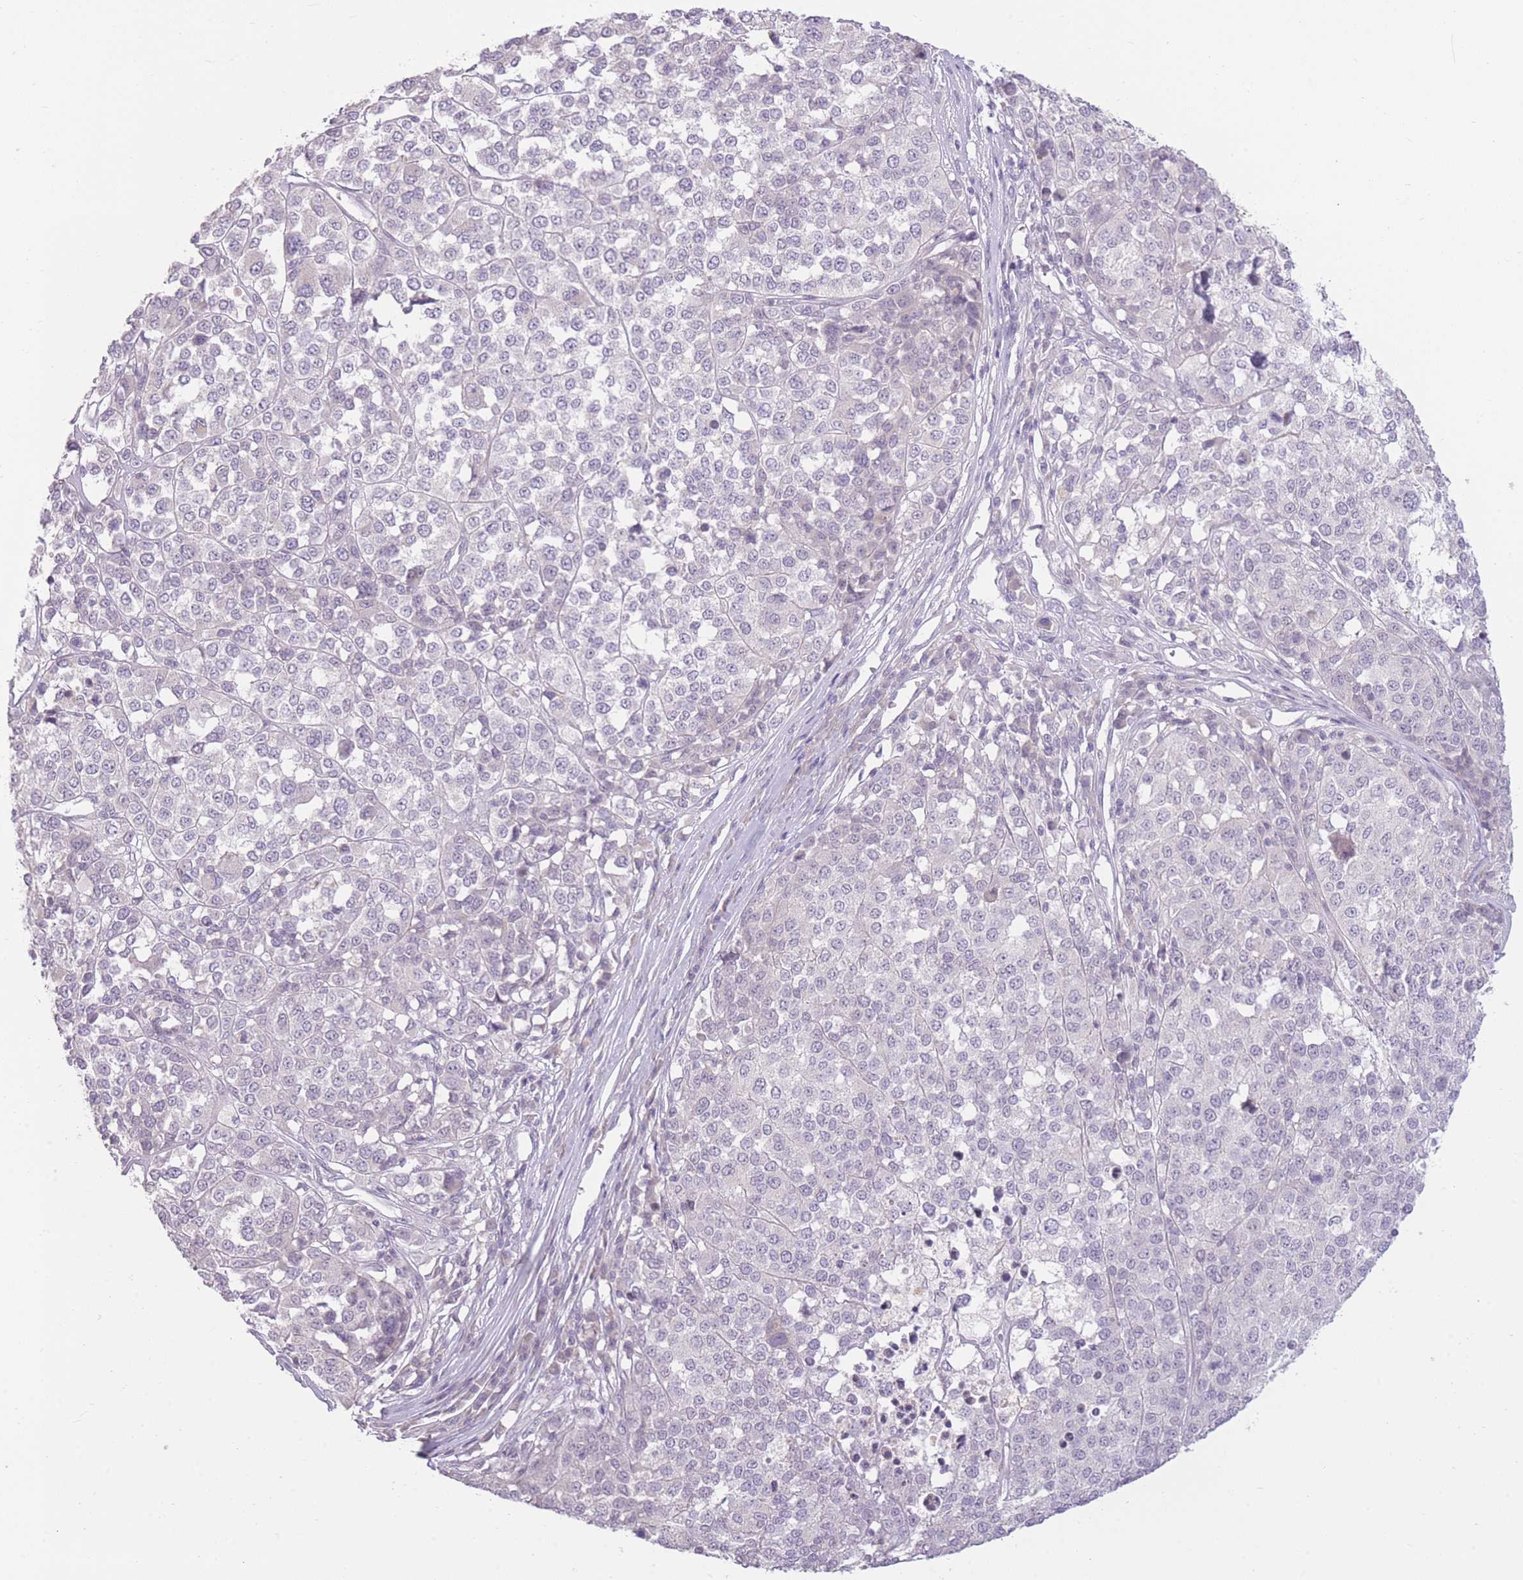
{"staining": {"intensity": "negative", "quantity": "none", "location": "none"}, "tissue": "melanoma", "cell_type": "Tumor cells", "image_type": "cancer", "snomed": [{"axis": "morphology", "description": "Malignant melanoma, Metastatic site"}, {"axis": "topography", "description": "Lymph node"}], "caption": "Melanoma stained for a protein using IHC exhibits no positivity tumor cells.", "gene": "ZBTB24", "patient": {"sex": "male", "age": 44}}